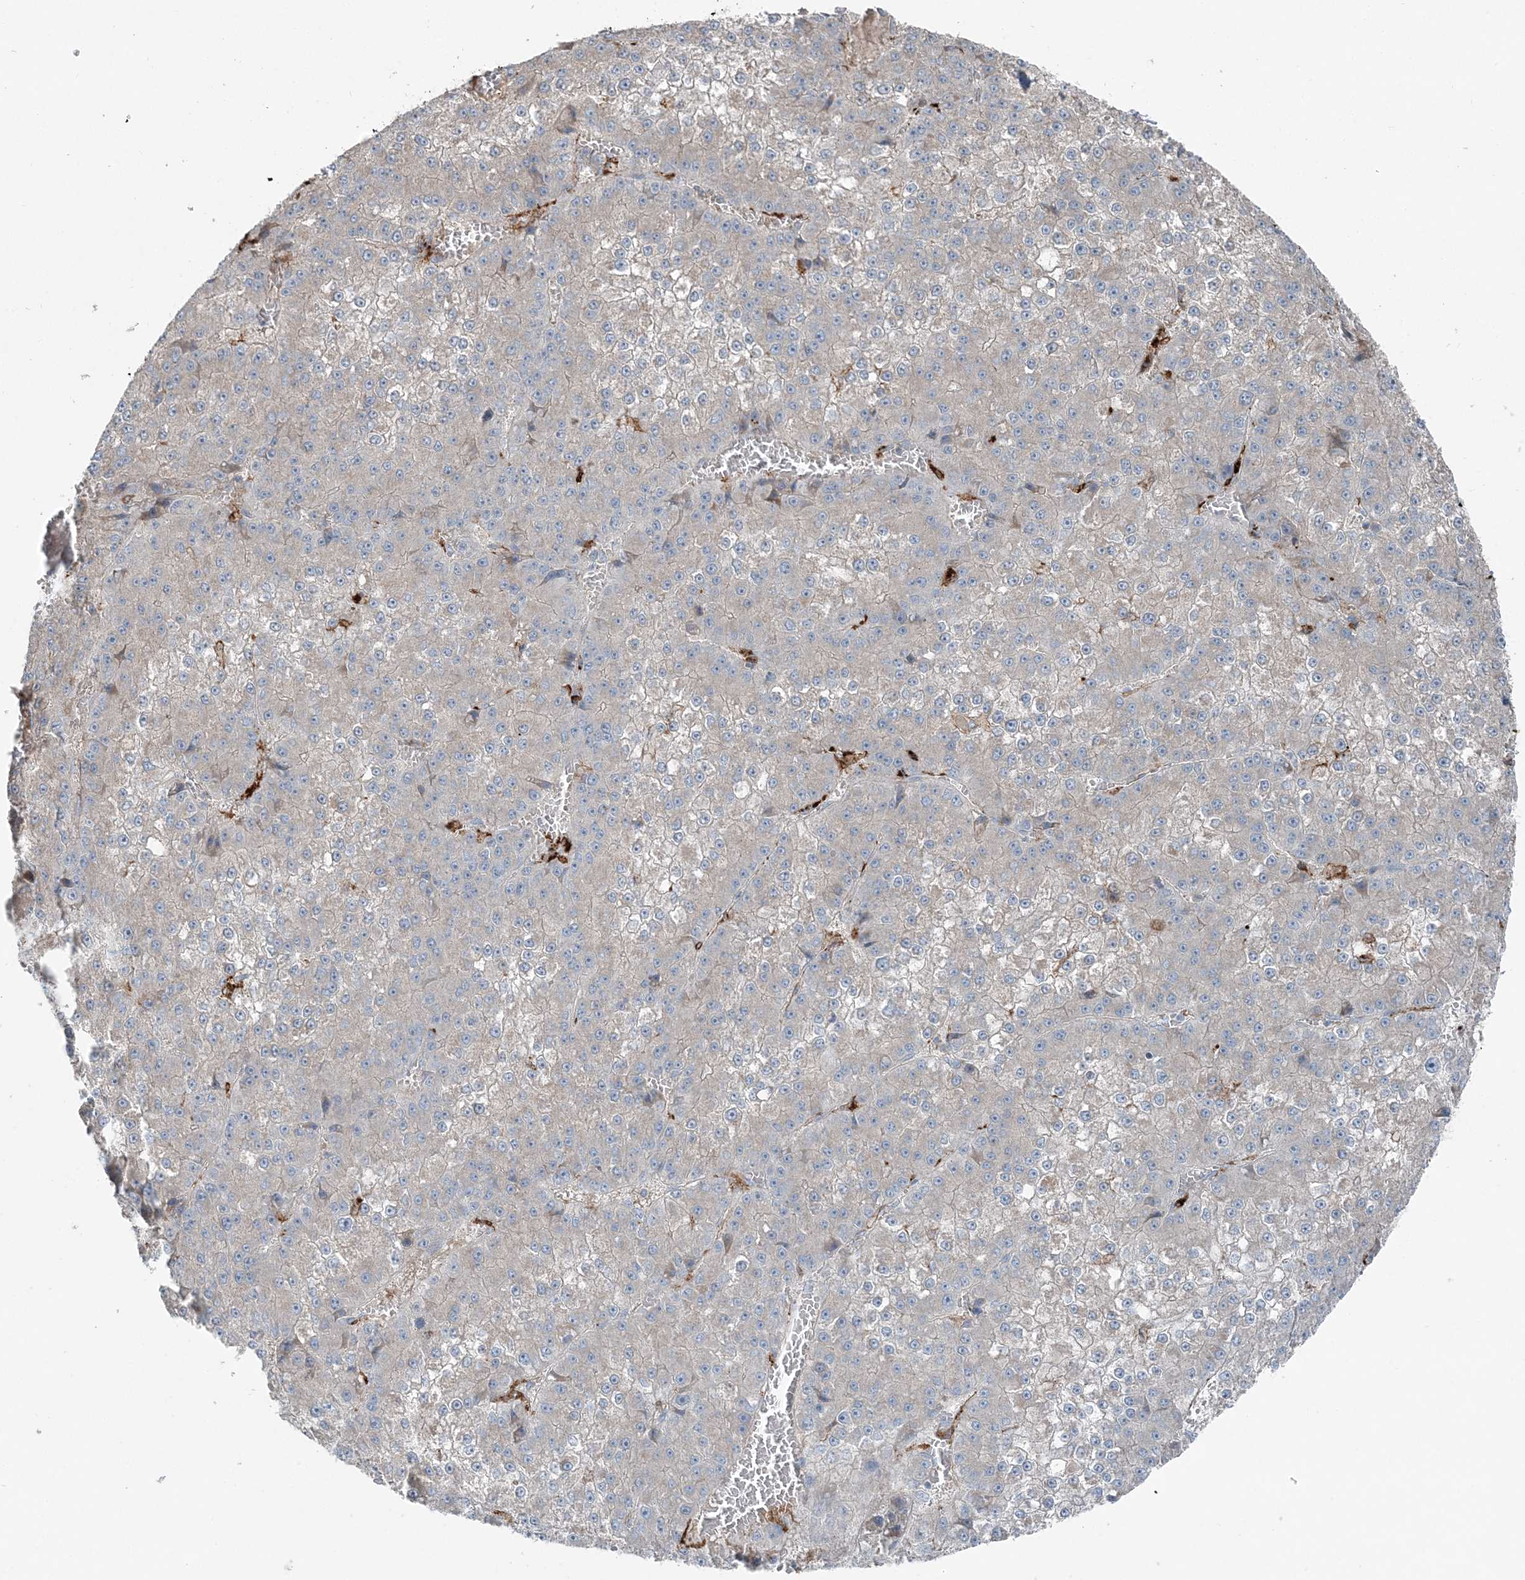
{"staining": {"intensity": "negative", "quantity": "none", "location": "none"}, "tissue": "liver cancer", "cell_type": "Tumor cells", "image_type": "cancer", "snomed": [{"axis": "morphology", "description": "Carcinoma, Hepatocellular, NOS"}, {"axis": "topography", "description": "Liver"}], "caption": "An image of liver cancer (hepatocellular carcinoma) stained for a protein demonstrates no brown staining in tumor cells.", "gene": "KY", "patient": {"sex": "female", "age": 73}}